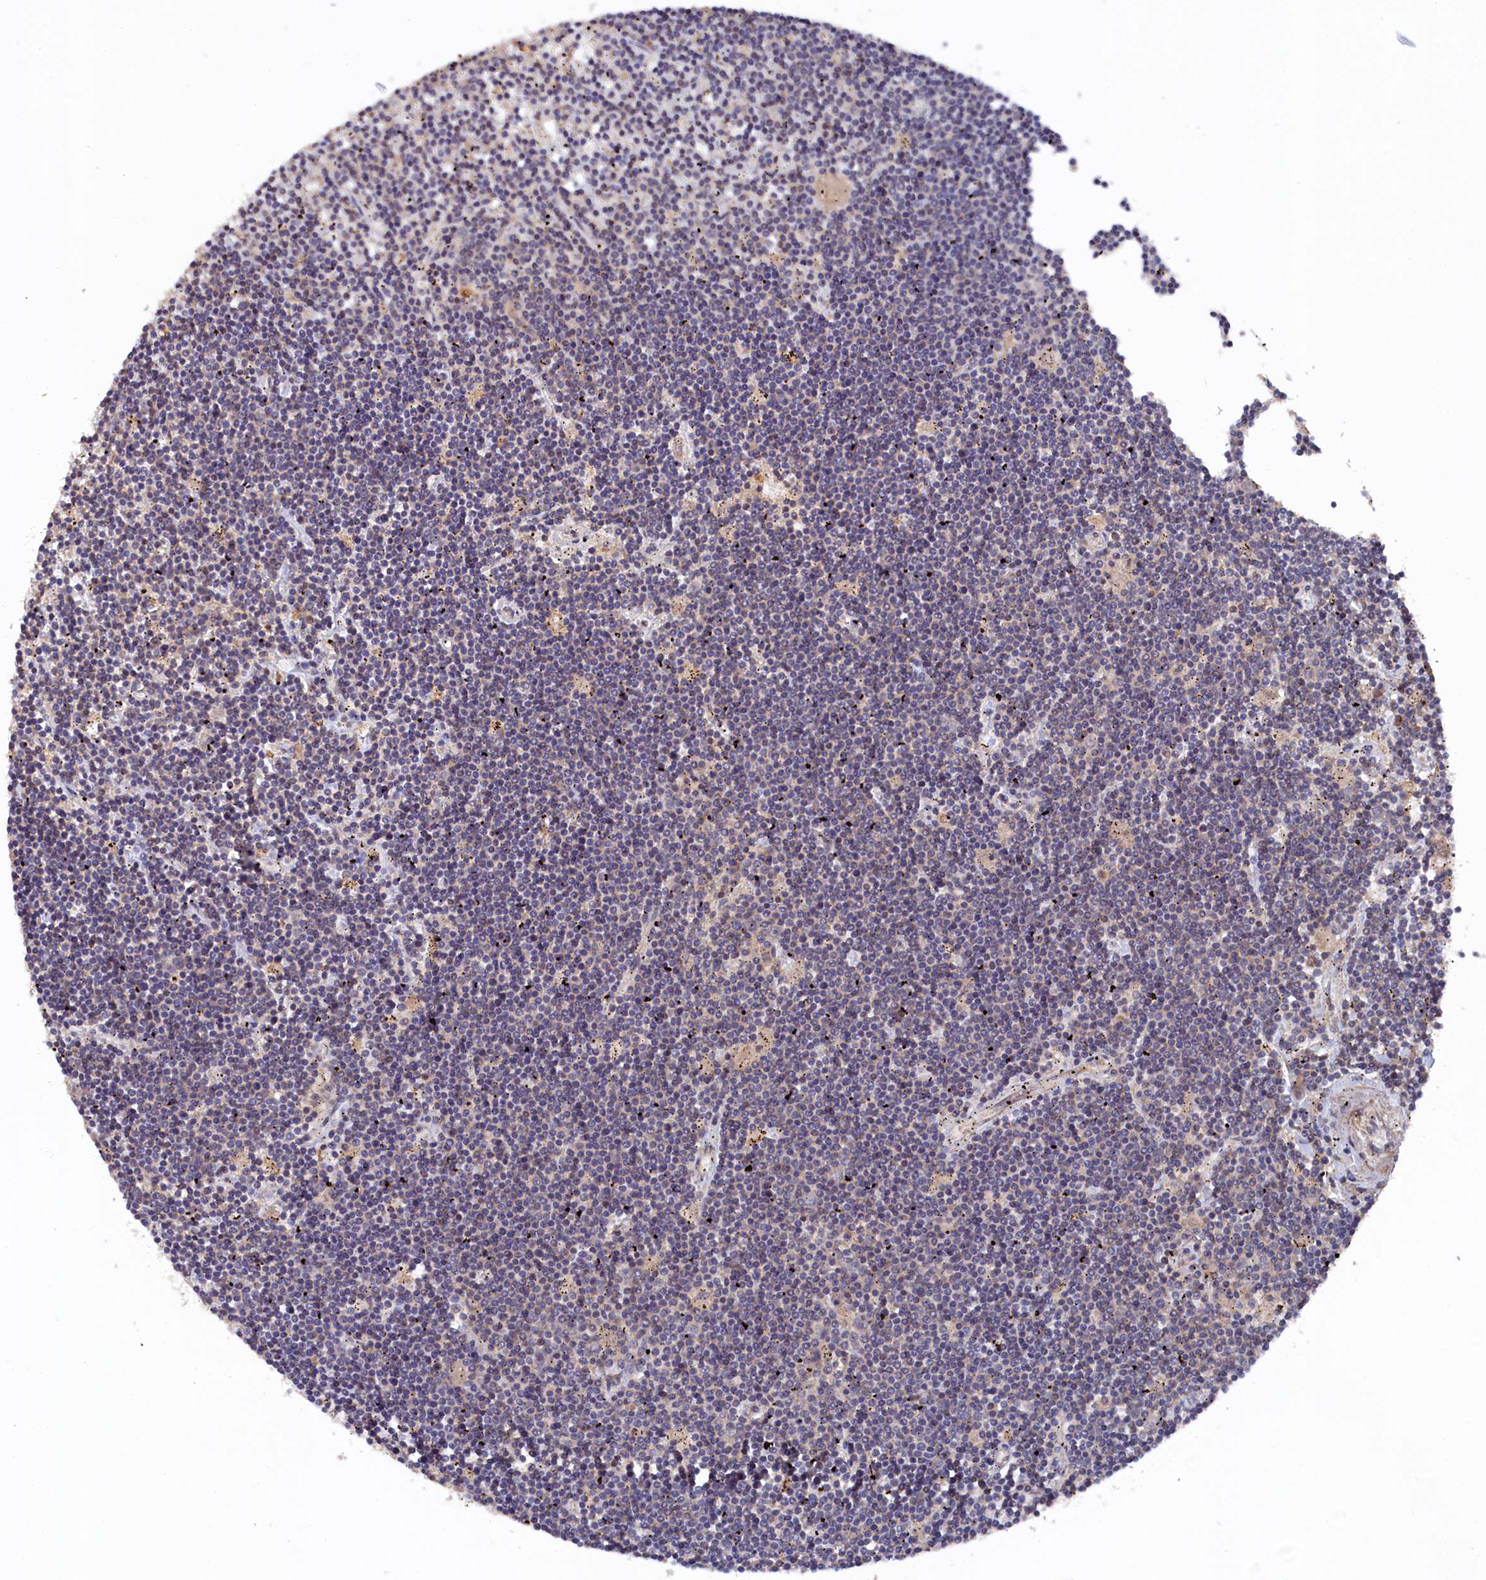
{"staining": {"intensity": "negative", "quantity": "none", "location": "none"}, "tissue": "lymphoma", "cell_type": "Tumor cells", "image_type": "cancer", "snomed": [{"axis": "morphology", "description": "Malignant lymphoma, non-Hodgkin's type, Low grade"}, {"axis": "topography", "description": "Spleen"}], "caption": "Tumor cells show no significant positivity in lymphoma. (DAB immunohistochemistry (IHC) with hematoxylin counter stain).", "gene": "TMC5", "patient": {"sex": "male", "age": 76}}